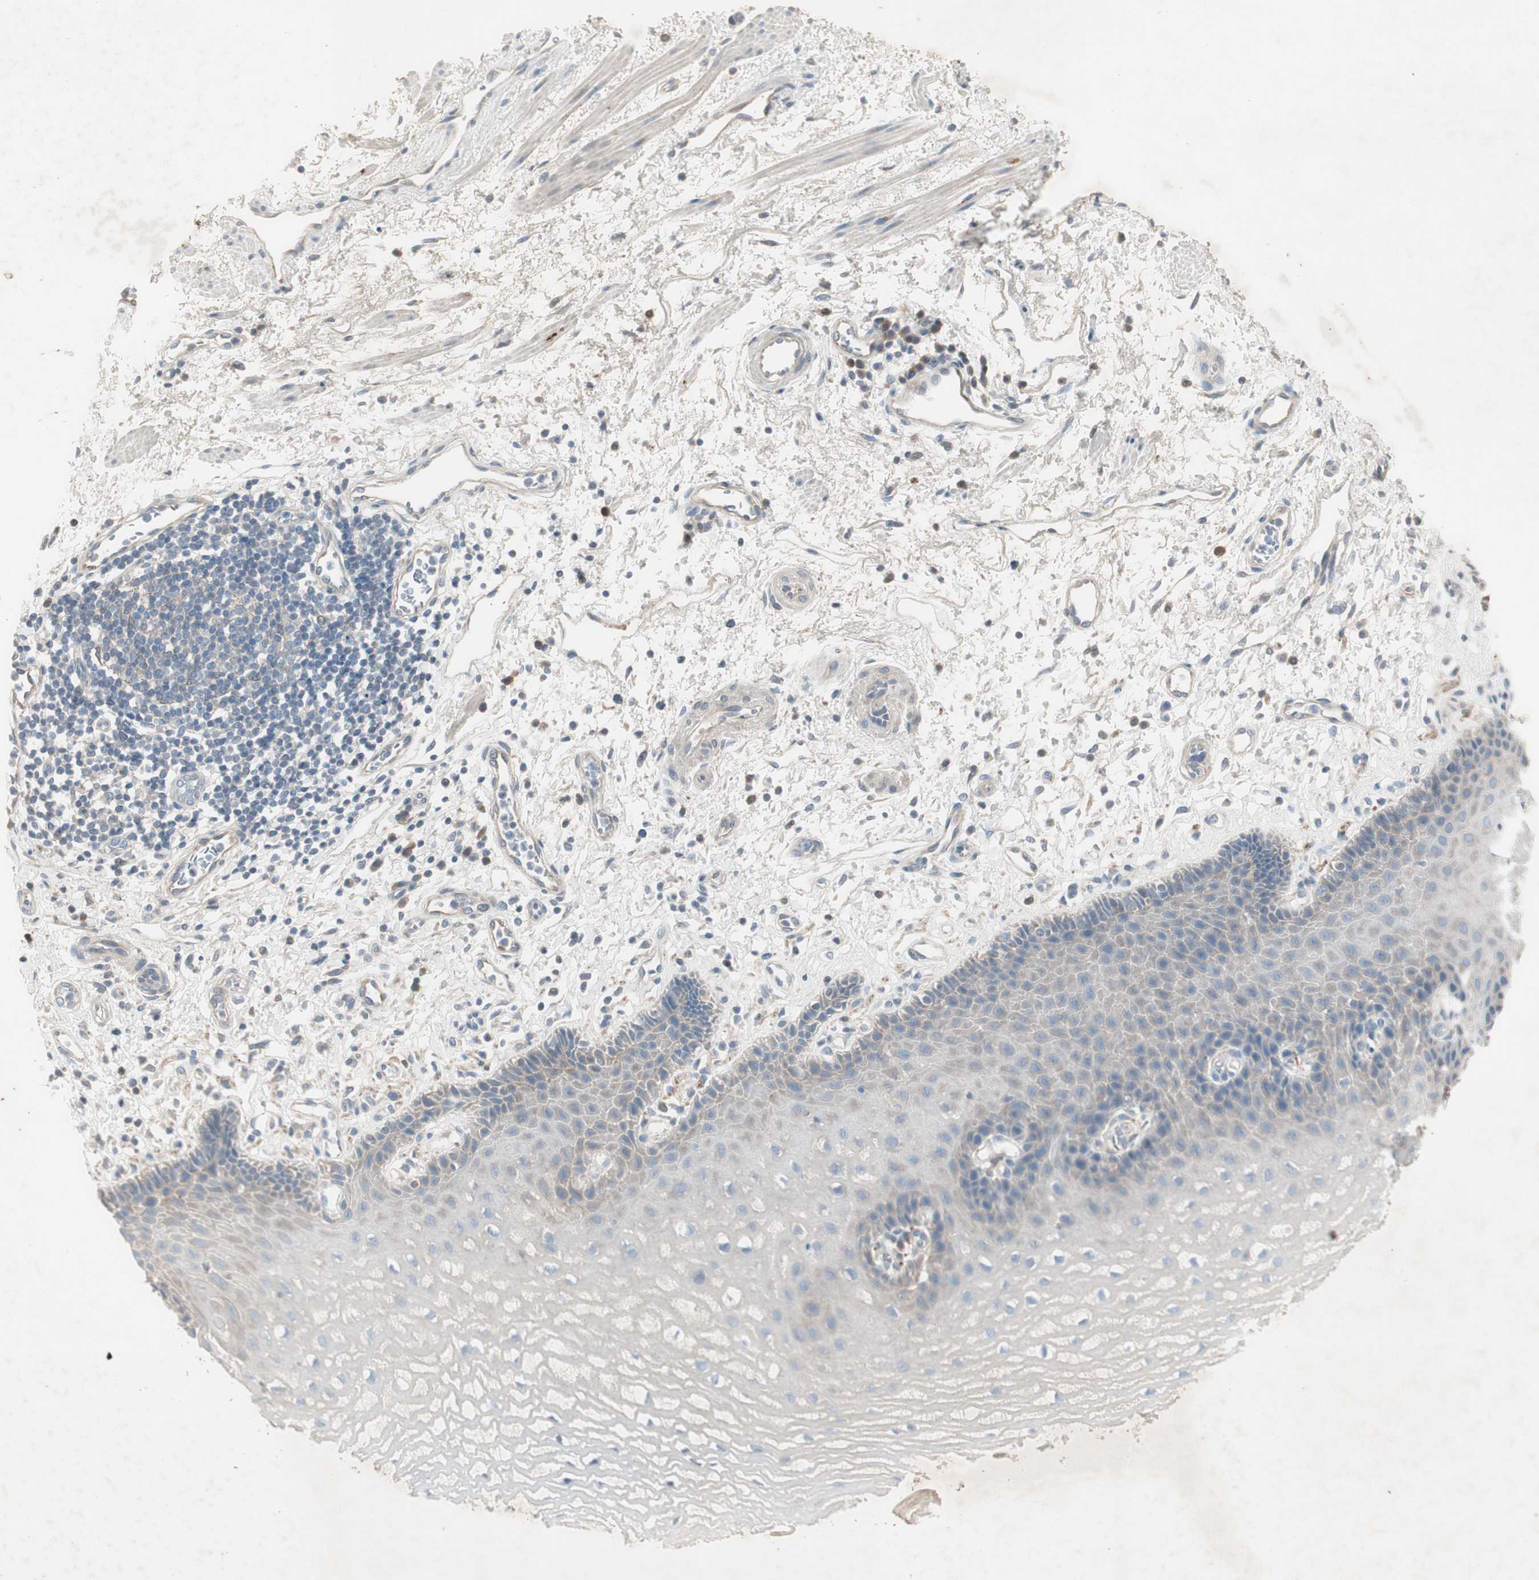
{"staining": {"intensity": "negative", "quantity": "none", "location": "none"}, "tissue": "esophagus", "cell_type": "Squamous epithelial cells", "image_type": "normal", "snomed": [{"axis": "morphology", "description": "Normal tissue, NOS"}, {"axis": "topography", "description": "Esophagus"}], "caption": "This is an IHC photomicrograph of unremarkable esophagus. There is no positivity in squamous epithelial cells.", "gene": "MAPRE3", "patient": {"sex": "male", "age": 54}}